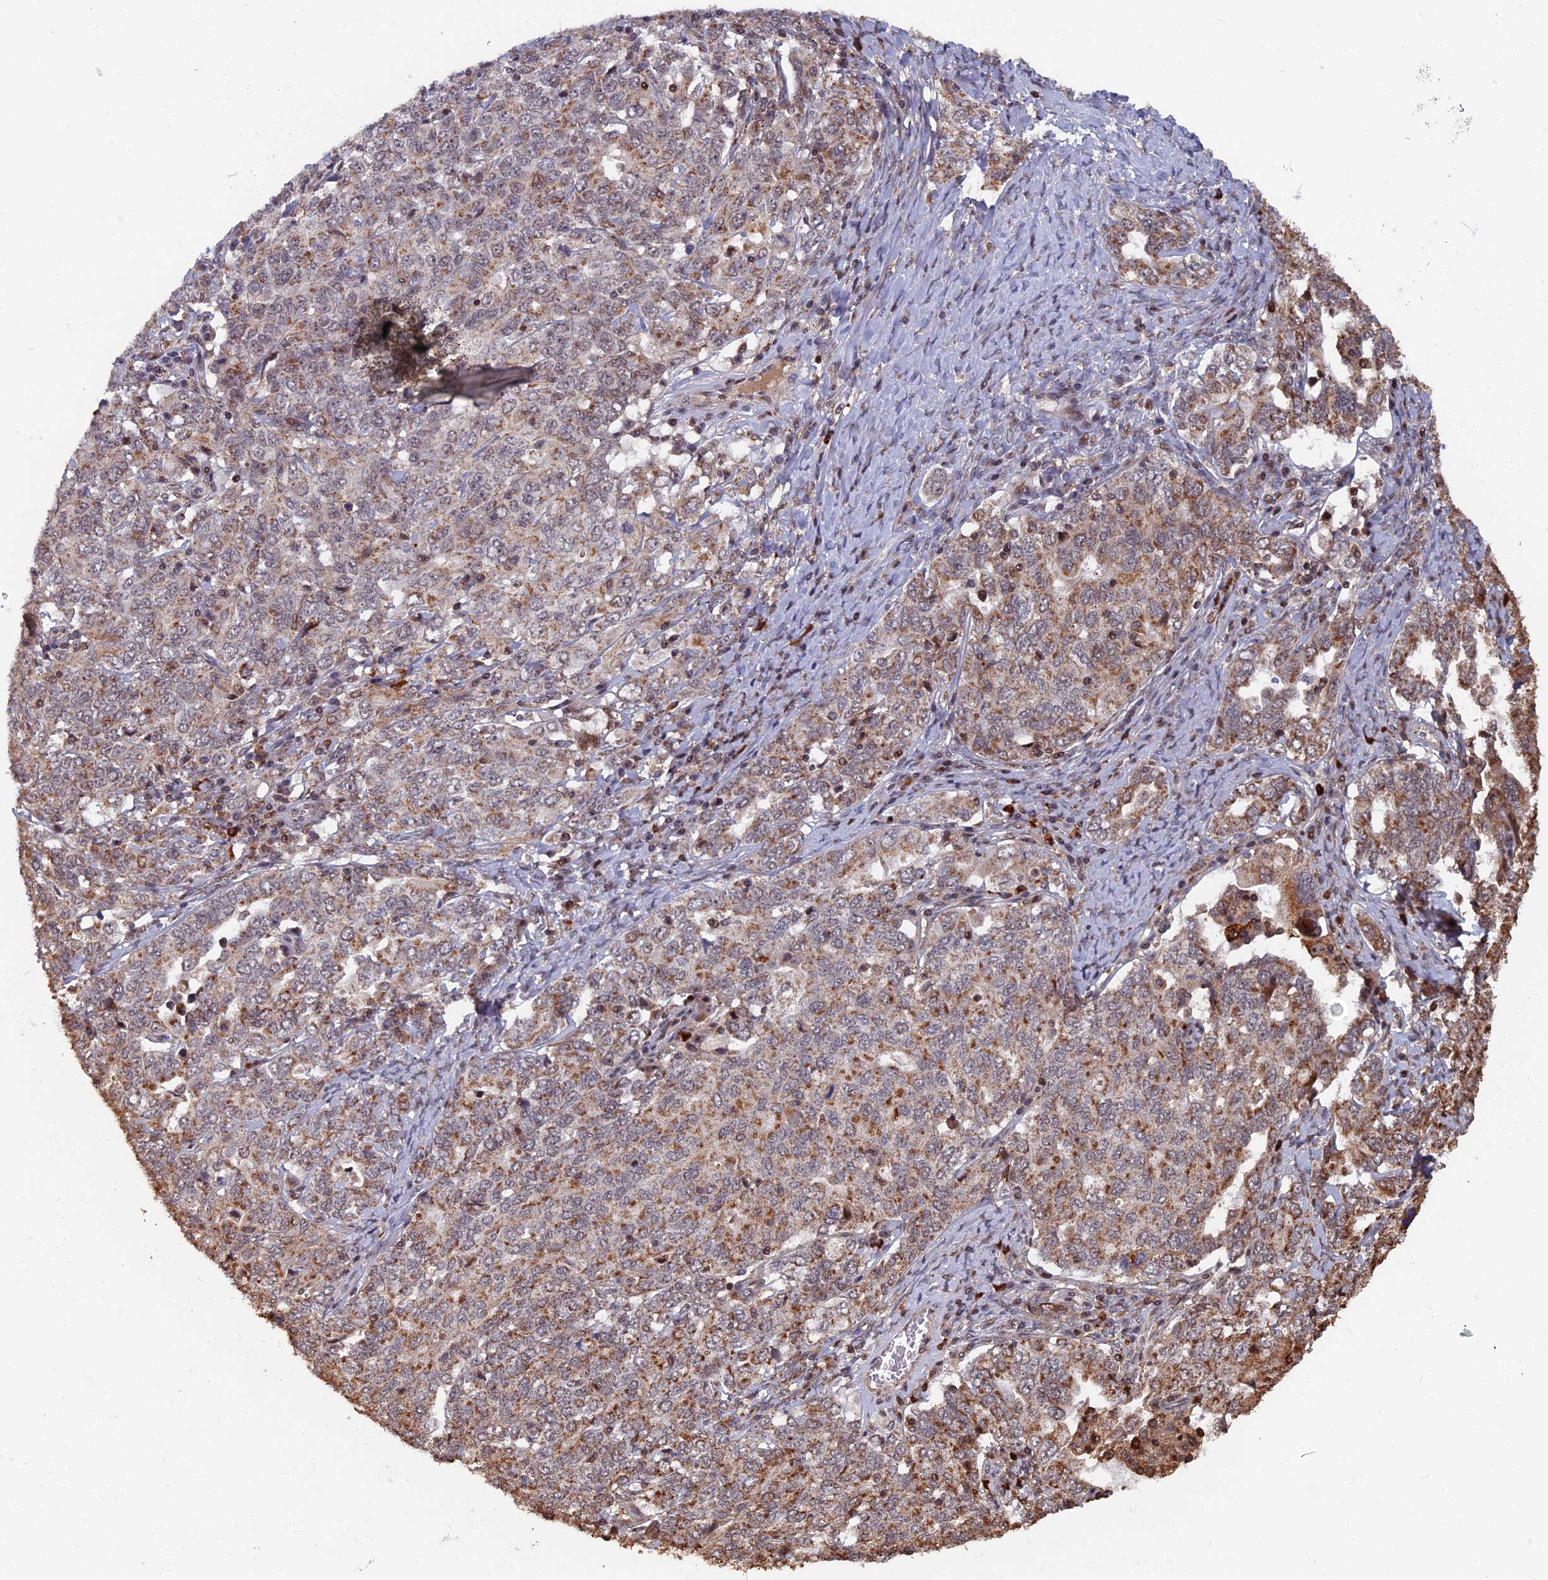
{"staining": {"intensity": "moderate", "quantity": "<25%", "location": "nuclear"}, "tissue": "ovarian cancer", "cell_type": "Tumor cells", "image_type": "cancer", "snomed": [{"axis": "morphology", "description": "Carcinoma, endometroid"}, {"axis": "topography", "description": "Ovary"}], "caption": "IHC (DAB (3,3'-diaminobenzidine)) staining of endometroid carcinoma (ovarian) displays moderate nuclear protein expression in approximately <25% of tumor cells.", "gene": "RASGRF1", "patient": {"sex": "female", "age": 62}}